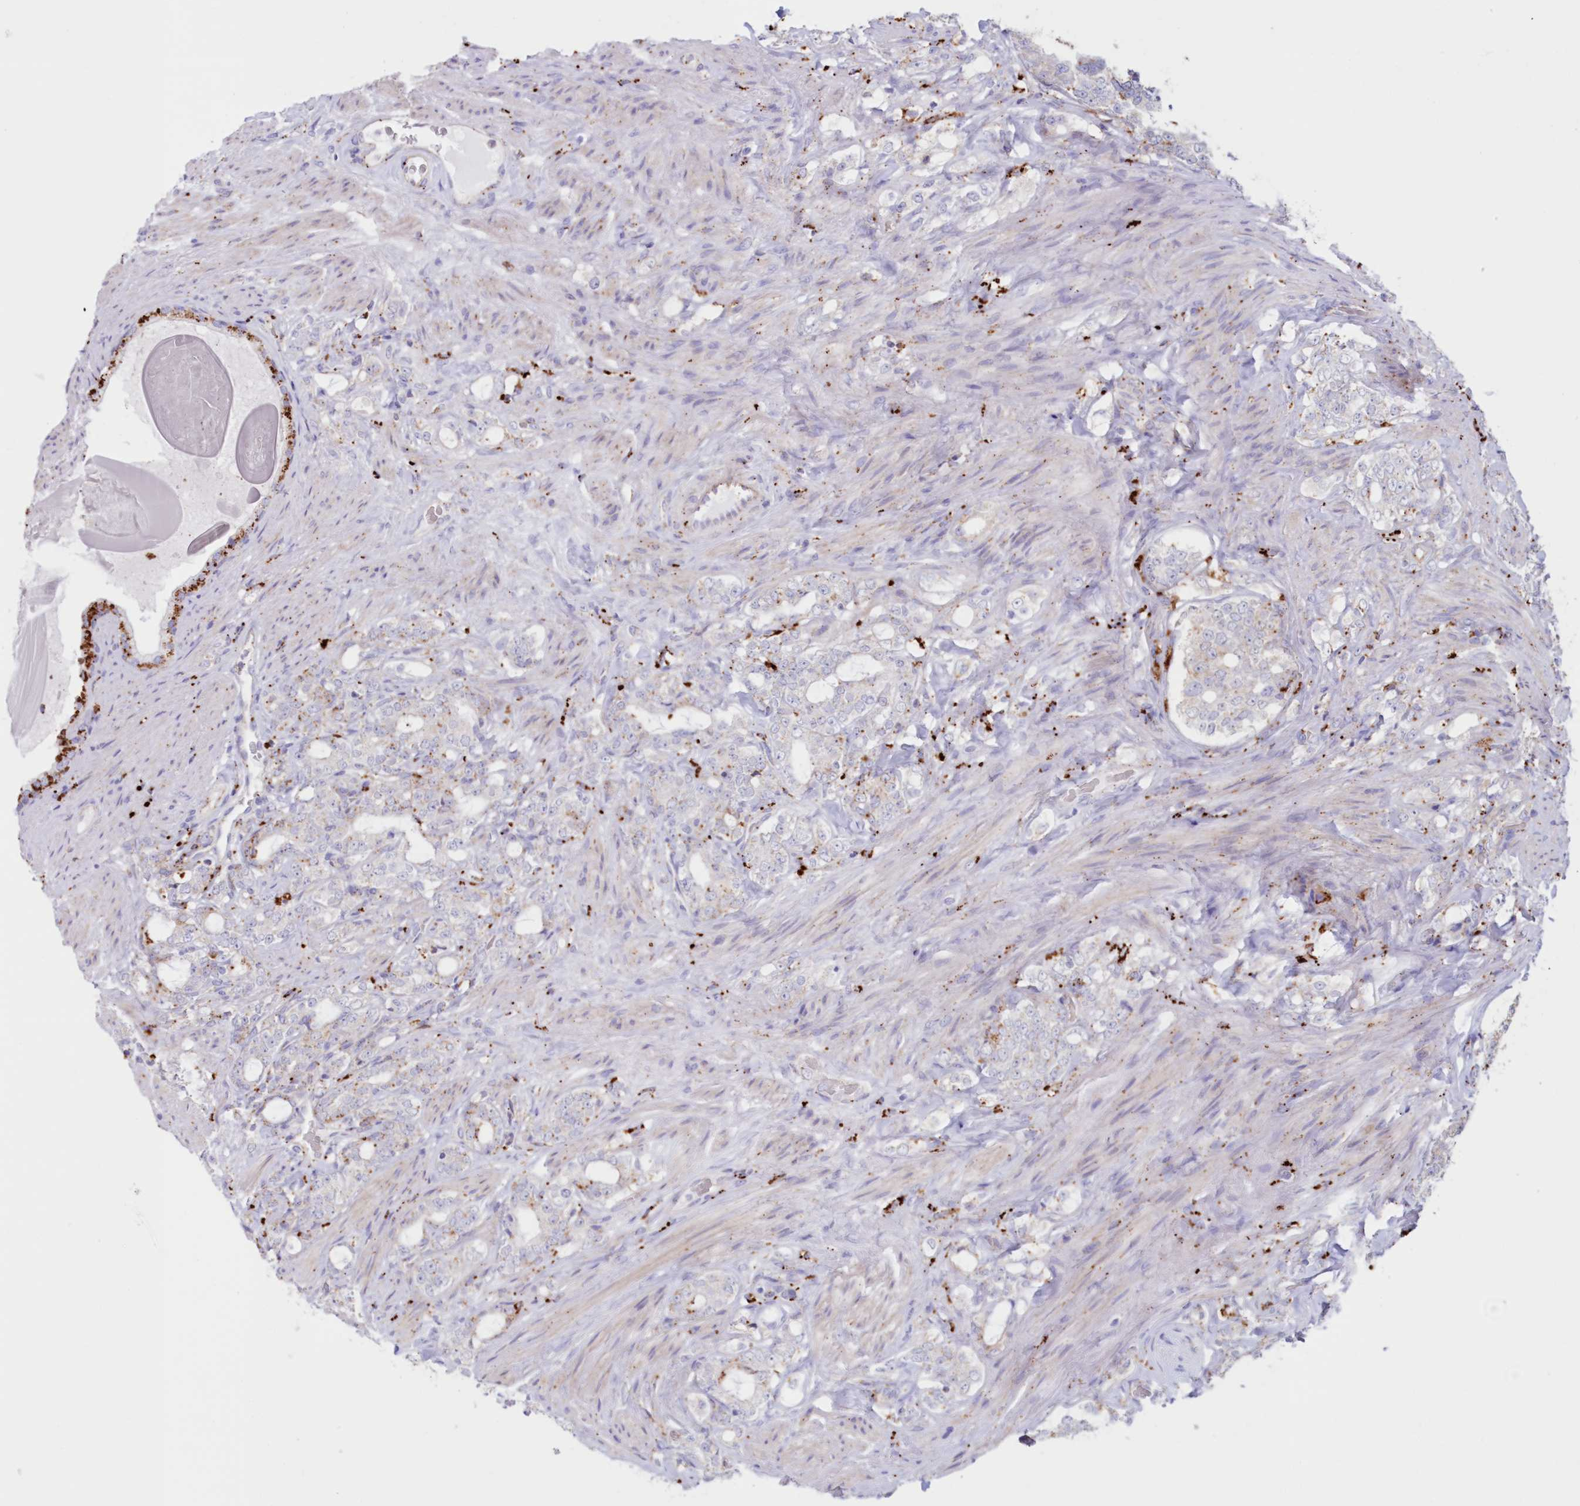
{"staining": {"intensity": "moderate", "quantity": "25%-75%", "location": "cytoplasmic/membranous"}, "tissue": "prostate cancer", "cell_type": "Tumor cells", "image_type": "cancer", "snomed": [{"axis": "morphology", "description": "Adenocarcinoma, High grade"}, {"axis": "topography", "description": "Prostate"}], "caption": "This is an image of immunohistochemistry staining of prostate adenocarcinoma (high-grade), which shows moderate expression in the cytoplasmic/membranous of tumor cells.", "gene": "TPP1", "patient": {"sex": "male", "age": 64}}